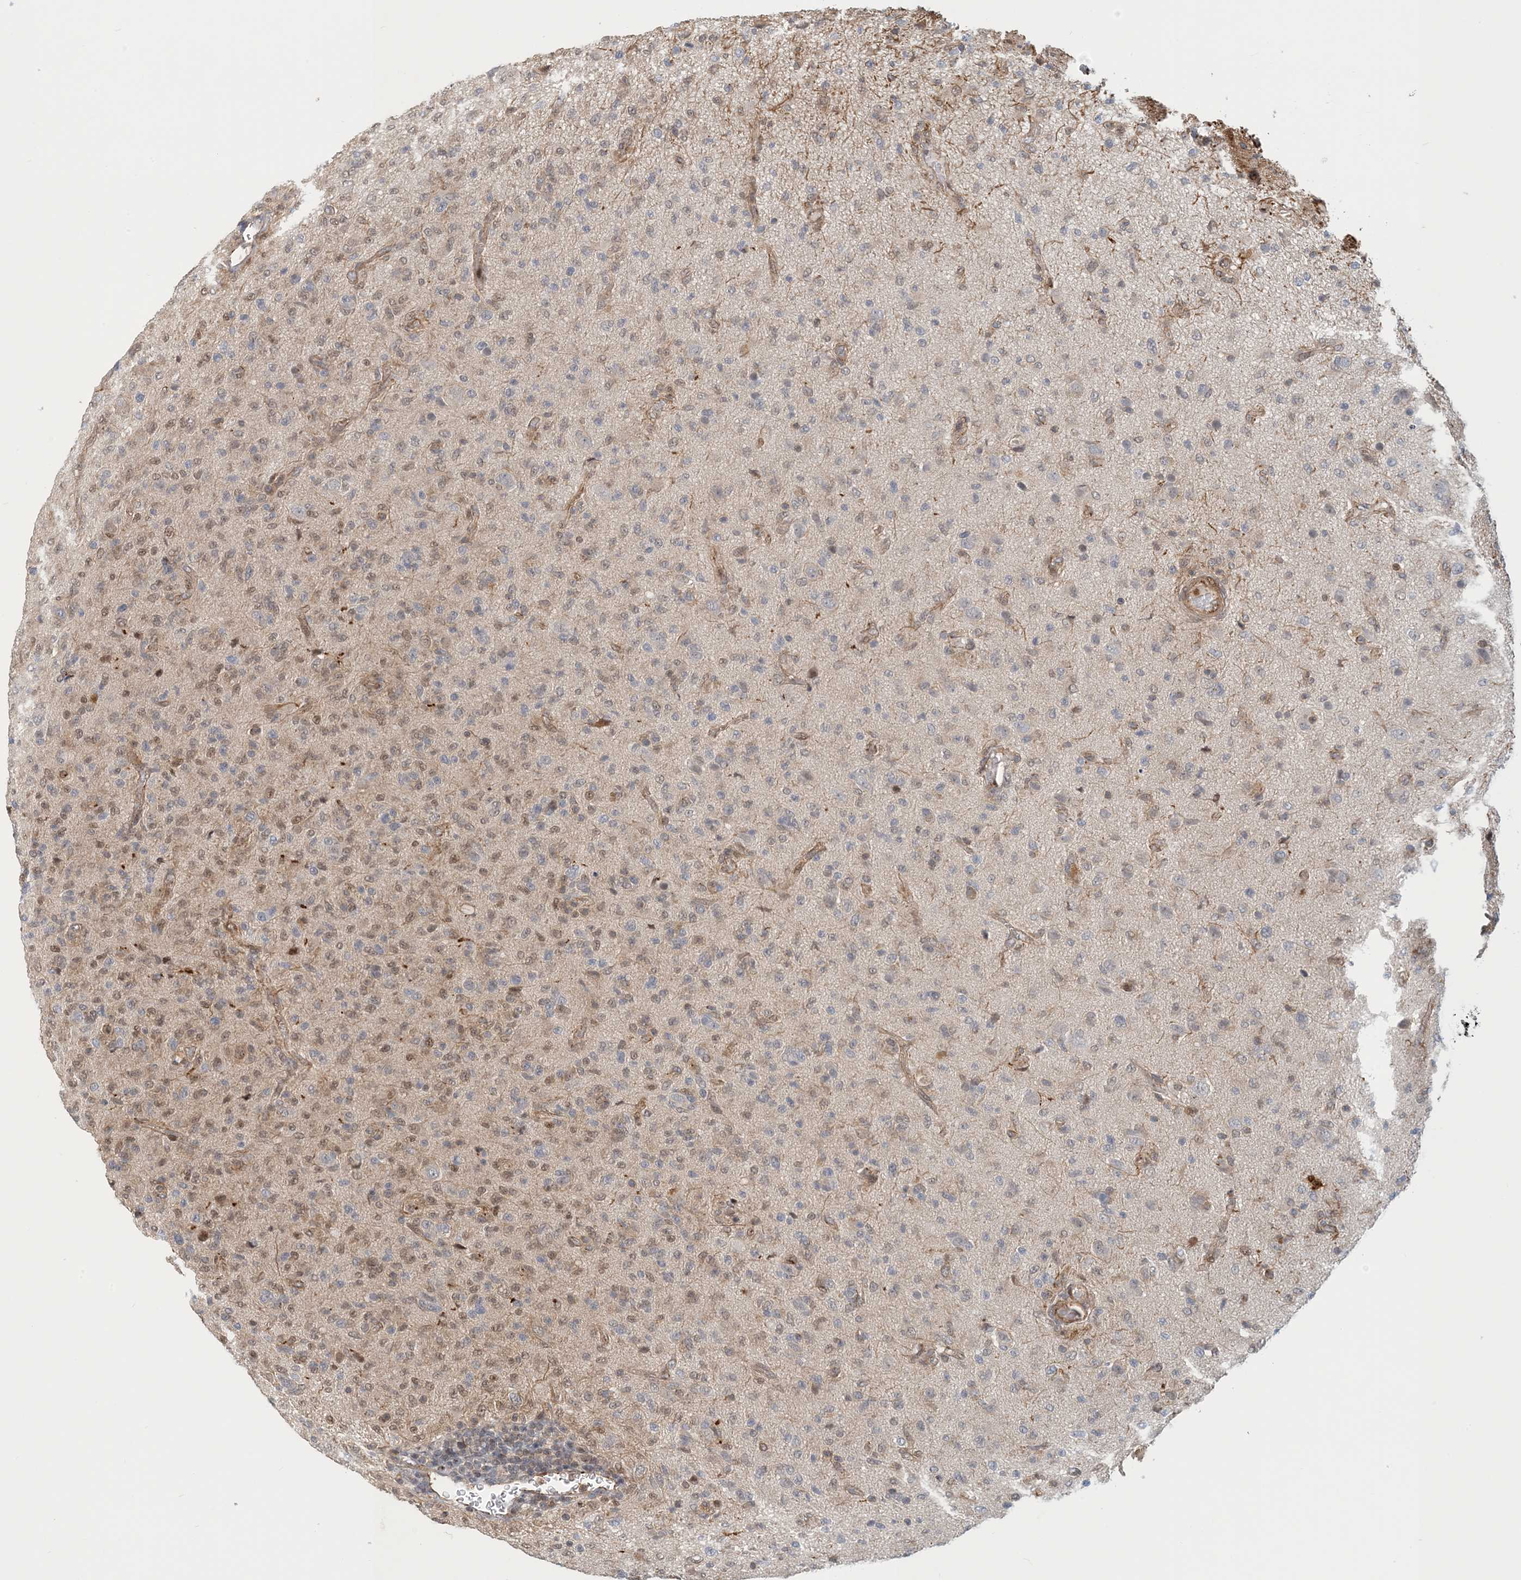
{"staining": {"intensity": "weak", "quantity": "25%-75%", "location": "nuclear"}, "tissue": "glioma", "cell_type": "Tumor cells", "image_type": "cancer", "snomed": [{"axis": "morphology", "description": "Glioma, malignant, High grade"}, {"axis": "topography", "description": "Brain"}], "caption": "The histopathology image exhibits staining of glioma, revealing weak nuclear protein staining (brown color) within tumor cells.", "gene": "MAPKBP1", "patient": {"sex": "female", "age": 57}}